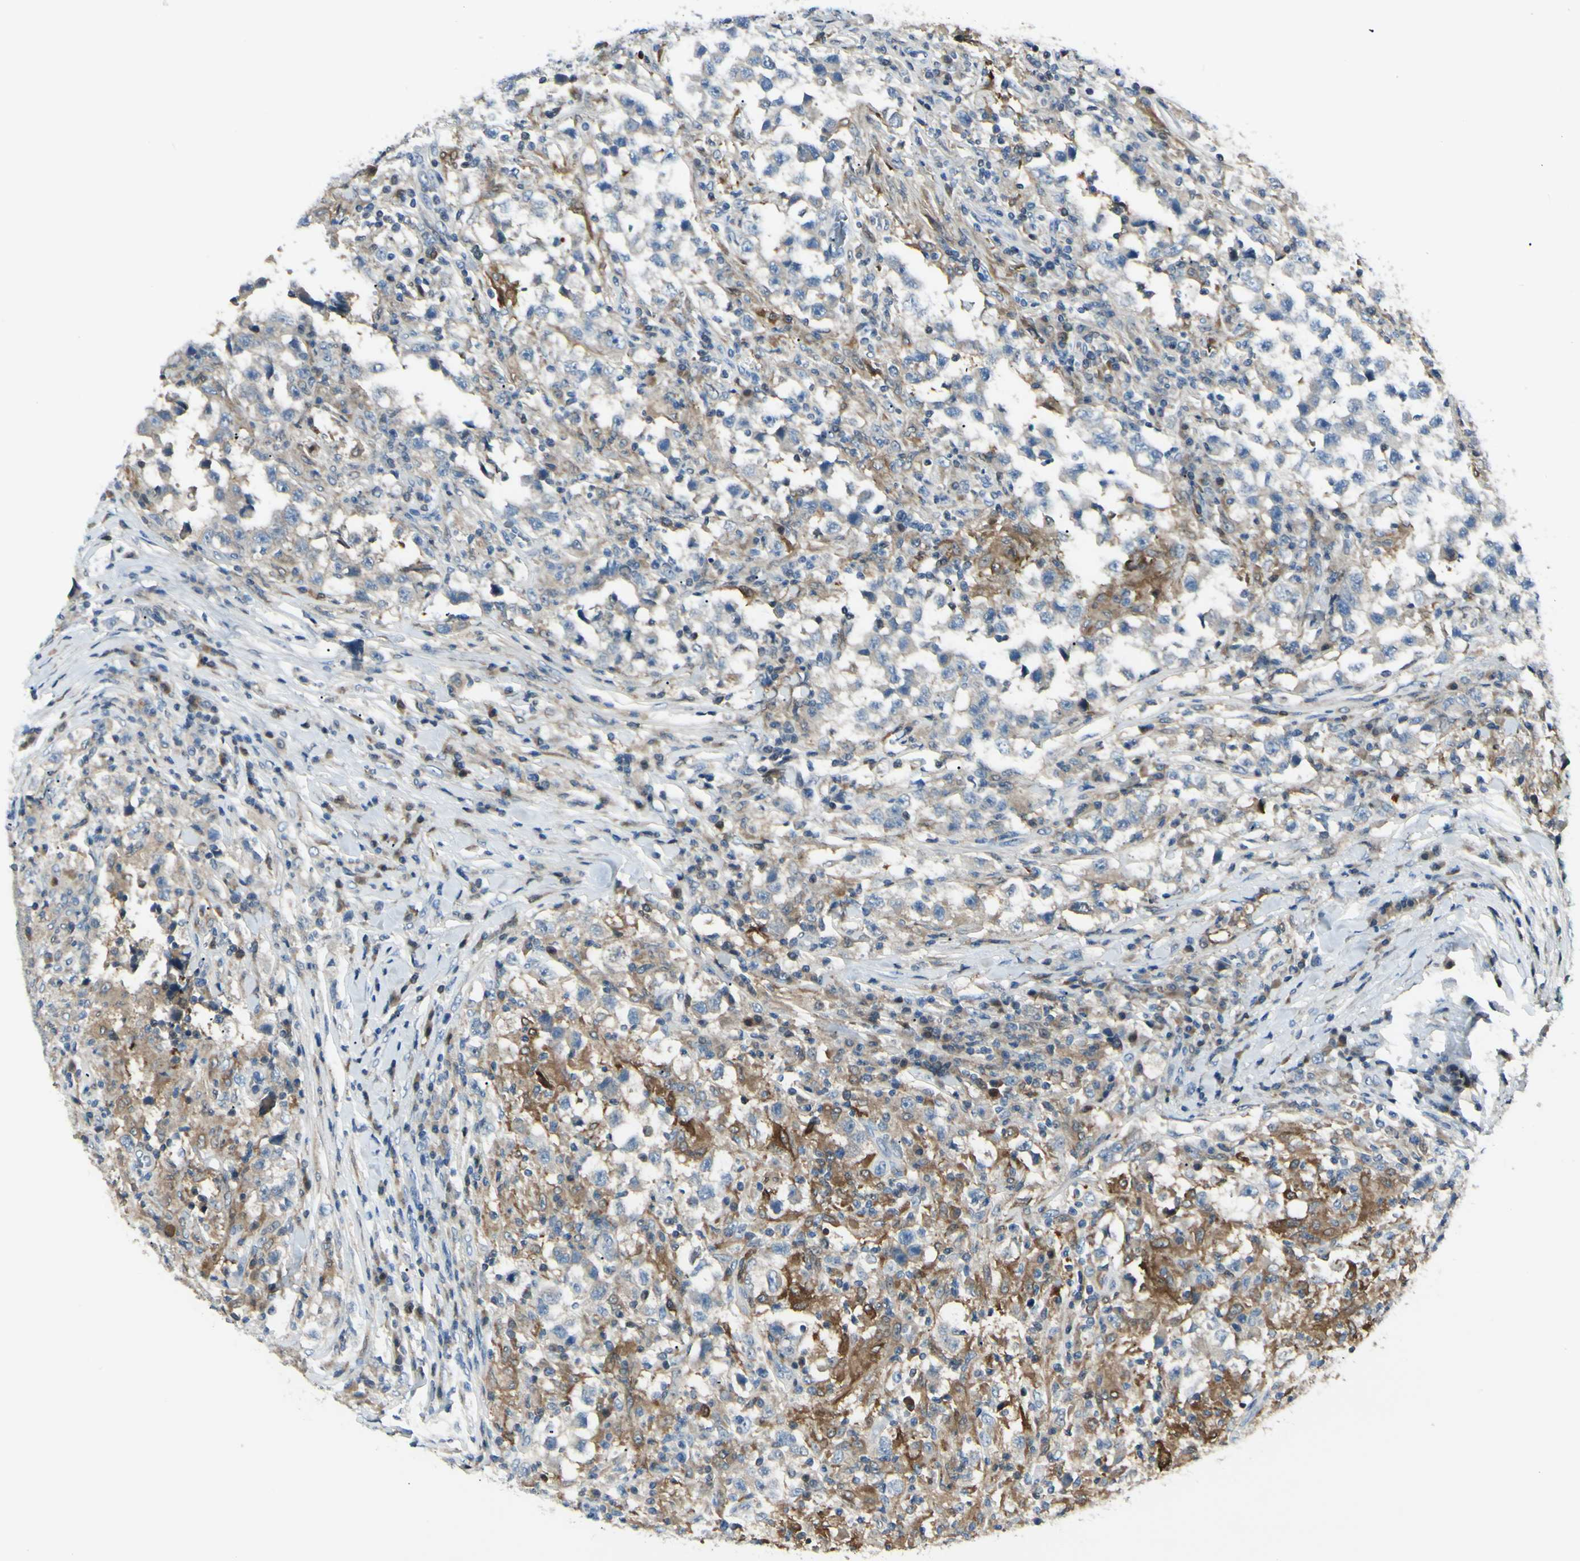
{"staining": {"intensity": "weak", "quantity": "25%-75%", "location": "cytoplasmic/membranous"}, "tissue": "testis cancer", "cell_type": "Tumor cells", "image_type": "cancer", "snomed": [{"axis": "morphology", "description": "Carcinoma, Embryonal, NOS"}, {"axis": "topography", "description": "Testis"}], "caption": "A high-resolution photomicrograph shows IHC staining of embryonal carcinoma (testis), which exhibits weak cytoplasmic/membranous staining in about 25%-75% of tumor cells.", "gene": "C1orf159", "patient": {"sex": "male", "age": 21}}